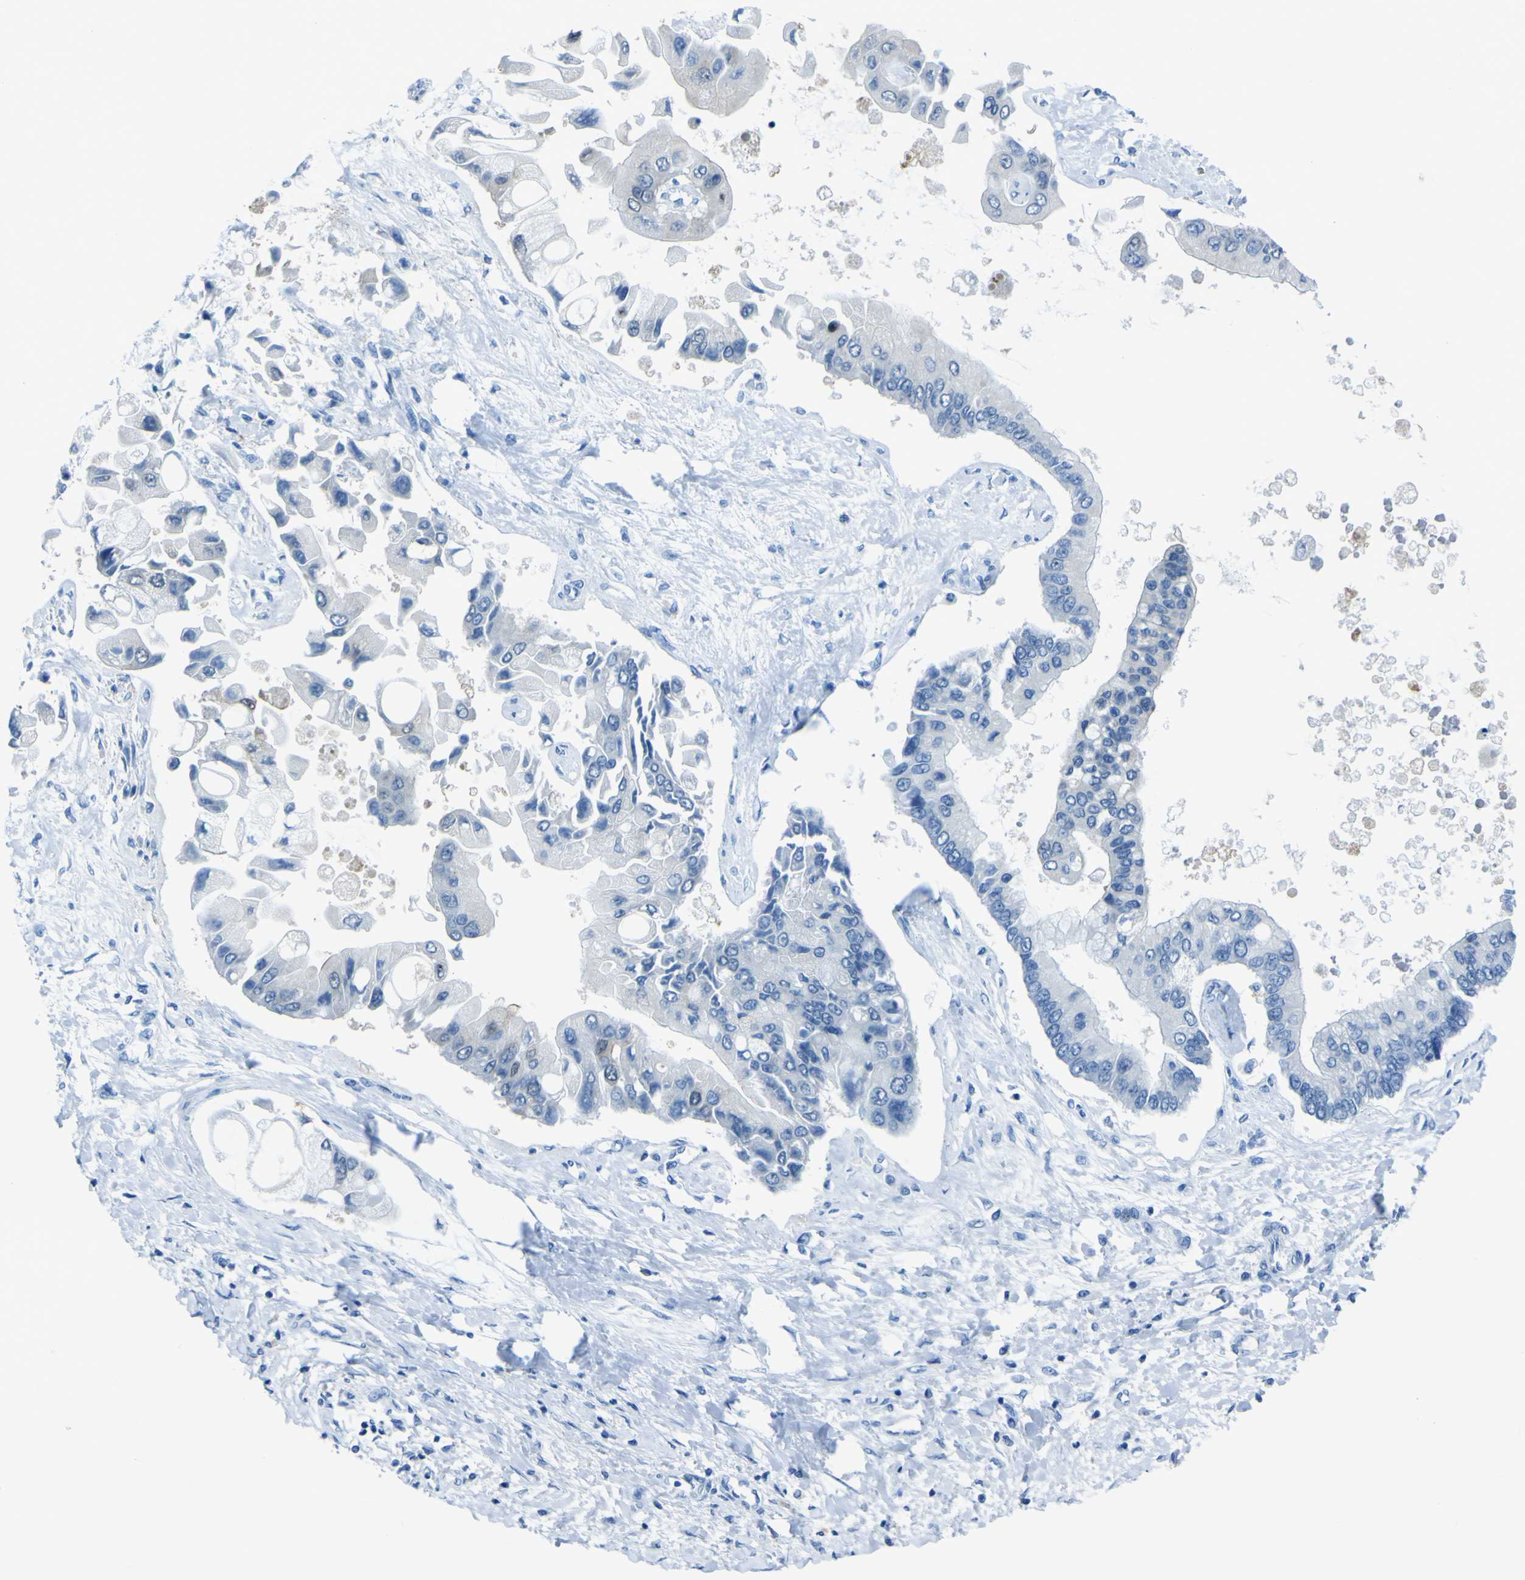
{"staining": {"intensity": "negative", "quantity": "none", "location": "none"}, "tissue": "liver cancer", "cell_type": "Tumor cells", "image_type": "cancer", "snomed": [{"axis": "morphology", "description": "Cholangiocarcinoma"}, {"axis": "topography", "description": "Liver"}], "caption": "This photomicrograph is of liver cholangiocarcinoma stained with immunohistochemistry (IHC) to label a protein in brown with the nuclei are counter-stained blue. There is no expression in tumor cells. (DAB IHC visualized using brightfield microscopy, high magnification).", "gene": "PHKG1", "patient": {"sex": "male", "age": 50}}